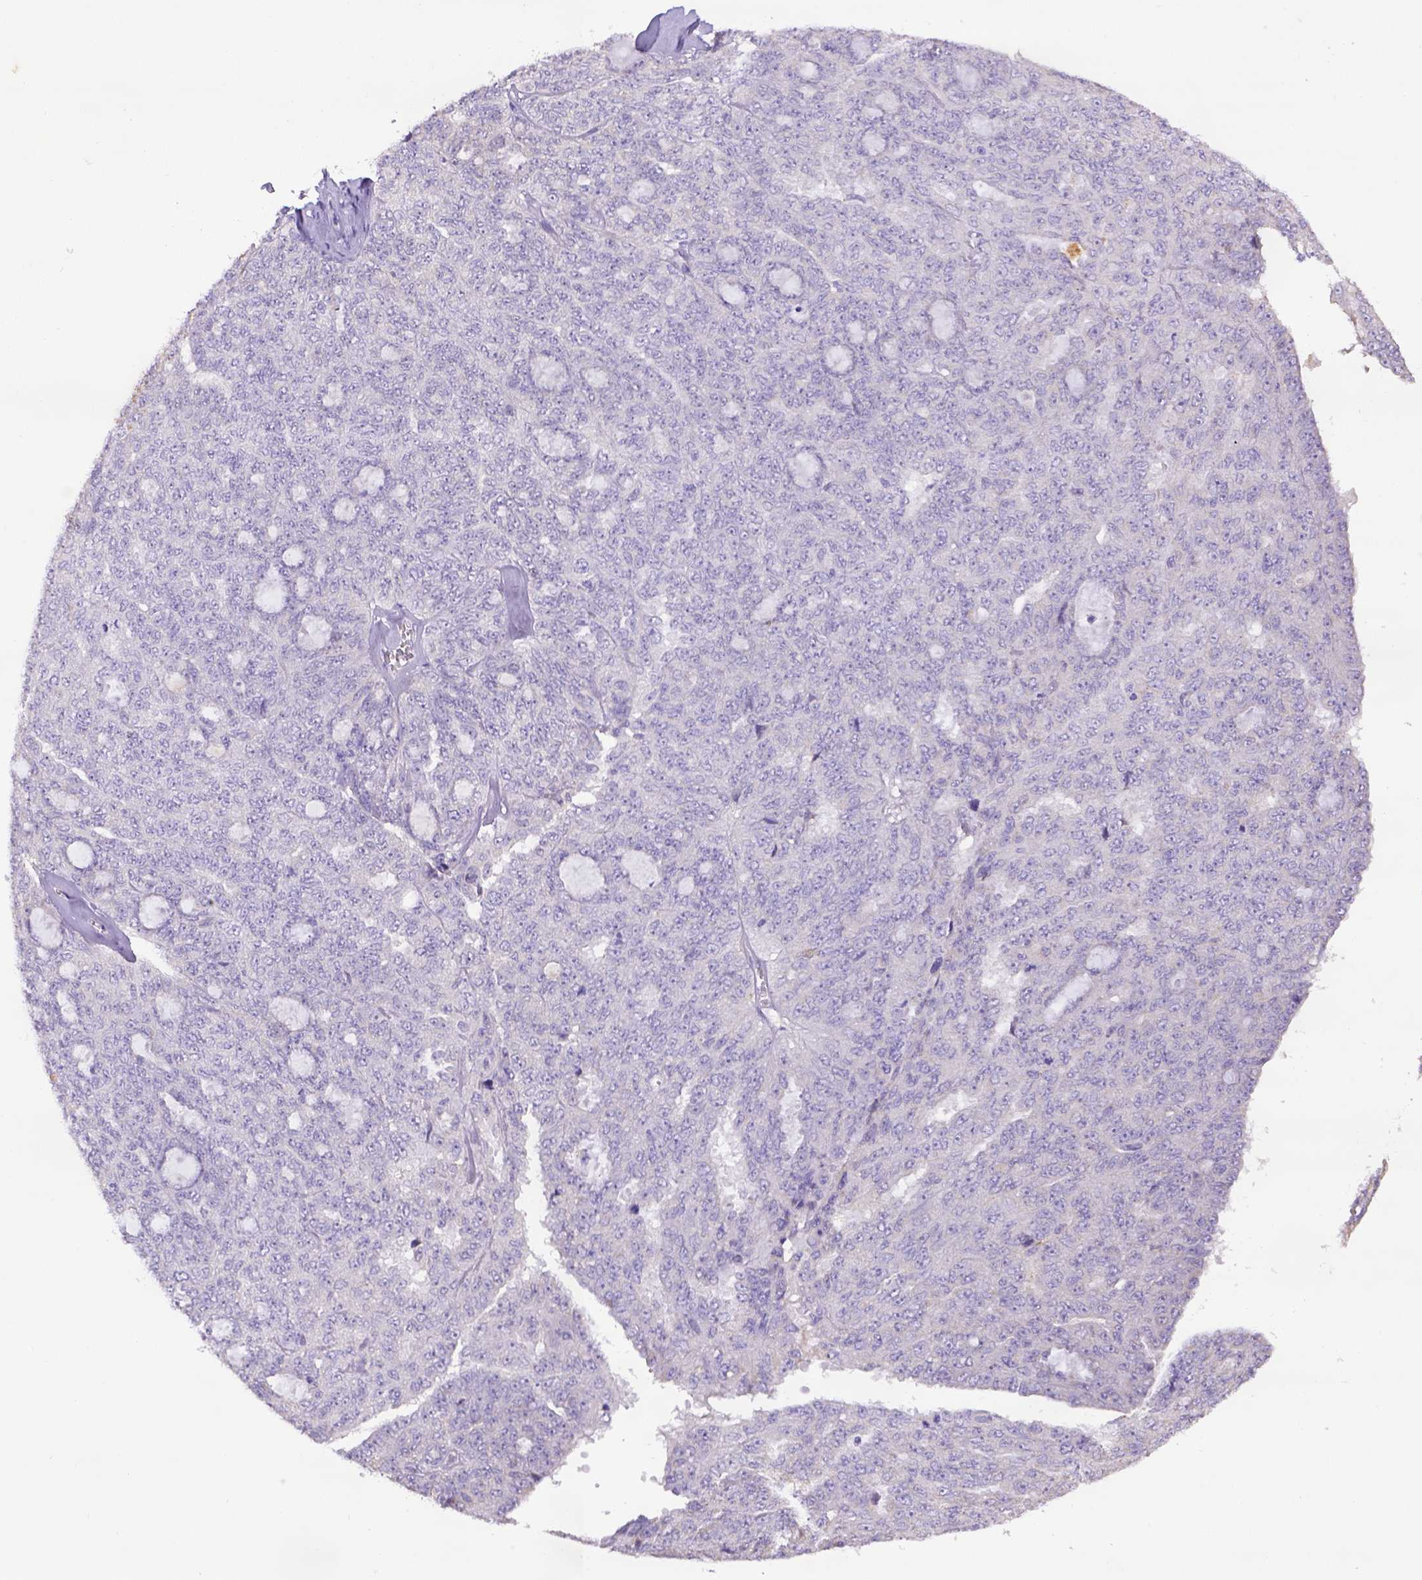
{"staining": {"intensity": "negative", "quantity": "none", "location": "none"}, "tissue": "ovarian cancer", "cell_type": "Tumor cells", "image_type": "cancer", "snomed": [{"axis": "morphology", "description": "Cystadenocarcinoma, serous, NOS"}, {"axis": "topography", "description": "Ovary"}], "caption": "Ovarian serous cystadenocarcinoma was stained to show a protein in brown. There is no significant staining in tumor cells. (Brightfield microscopy of DAB immunohistochemistry at high magnification).", "gene": "CD40", "patient": {"sex": "female", "age": 71}}